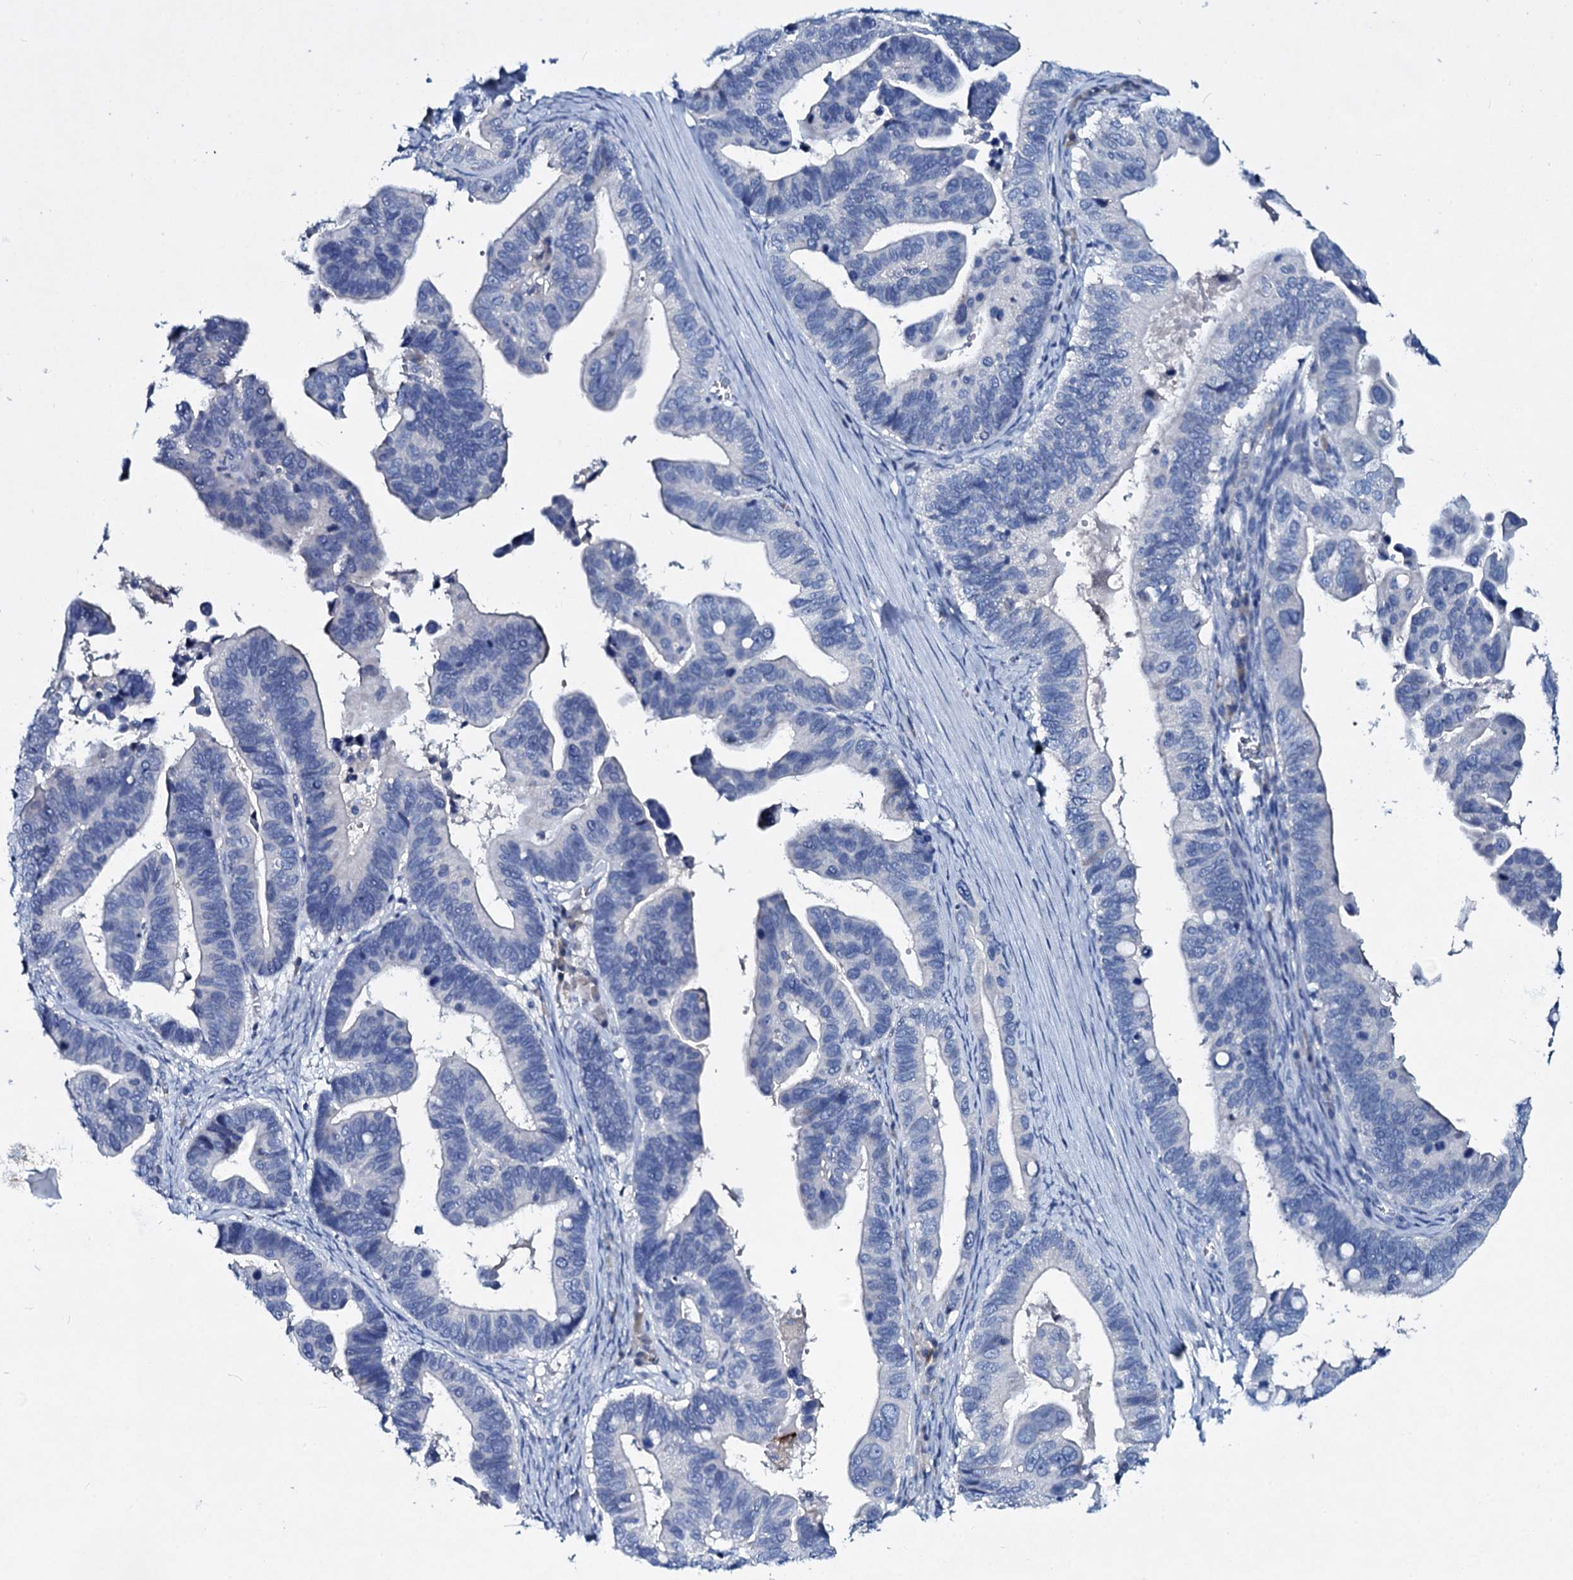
{"staining": {"intensity": "negative", "quantity": "none", "location": "none"}, "tissue": "ovarian cancer", "cell_type": "Tumor cells", "image_type": "cancer", "snomed": [{"axis": "morphology", "description": "Cystadenocarcinoma, serous, NOS"}, {"axis": "topography", "description": "Ovary"}], "caption": "Immunohistochemical staining of ovarian cancer exhibits no significant staining in tumor cells.", "gene": "TPGS2", "patient": {"sex": "female", "age": 56}}